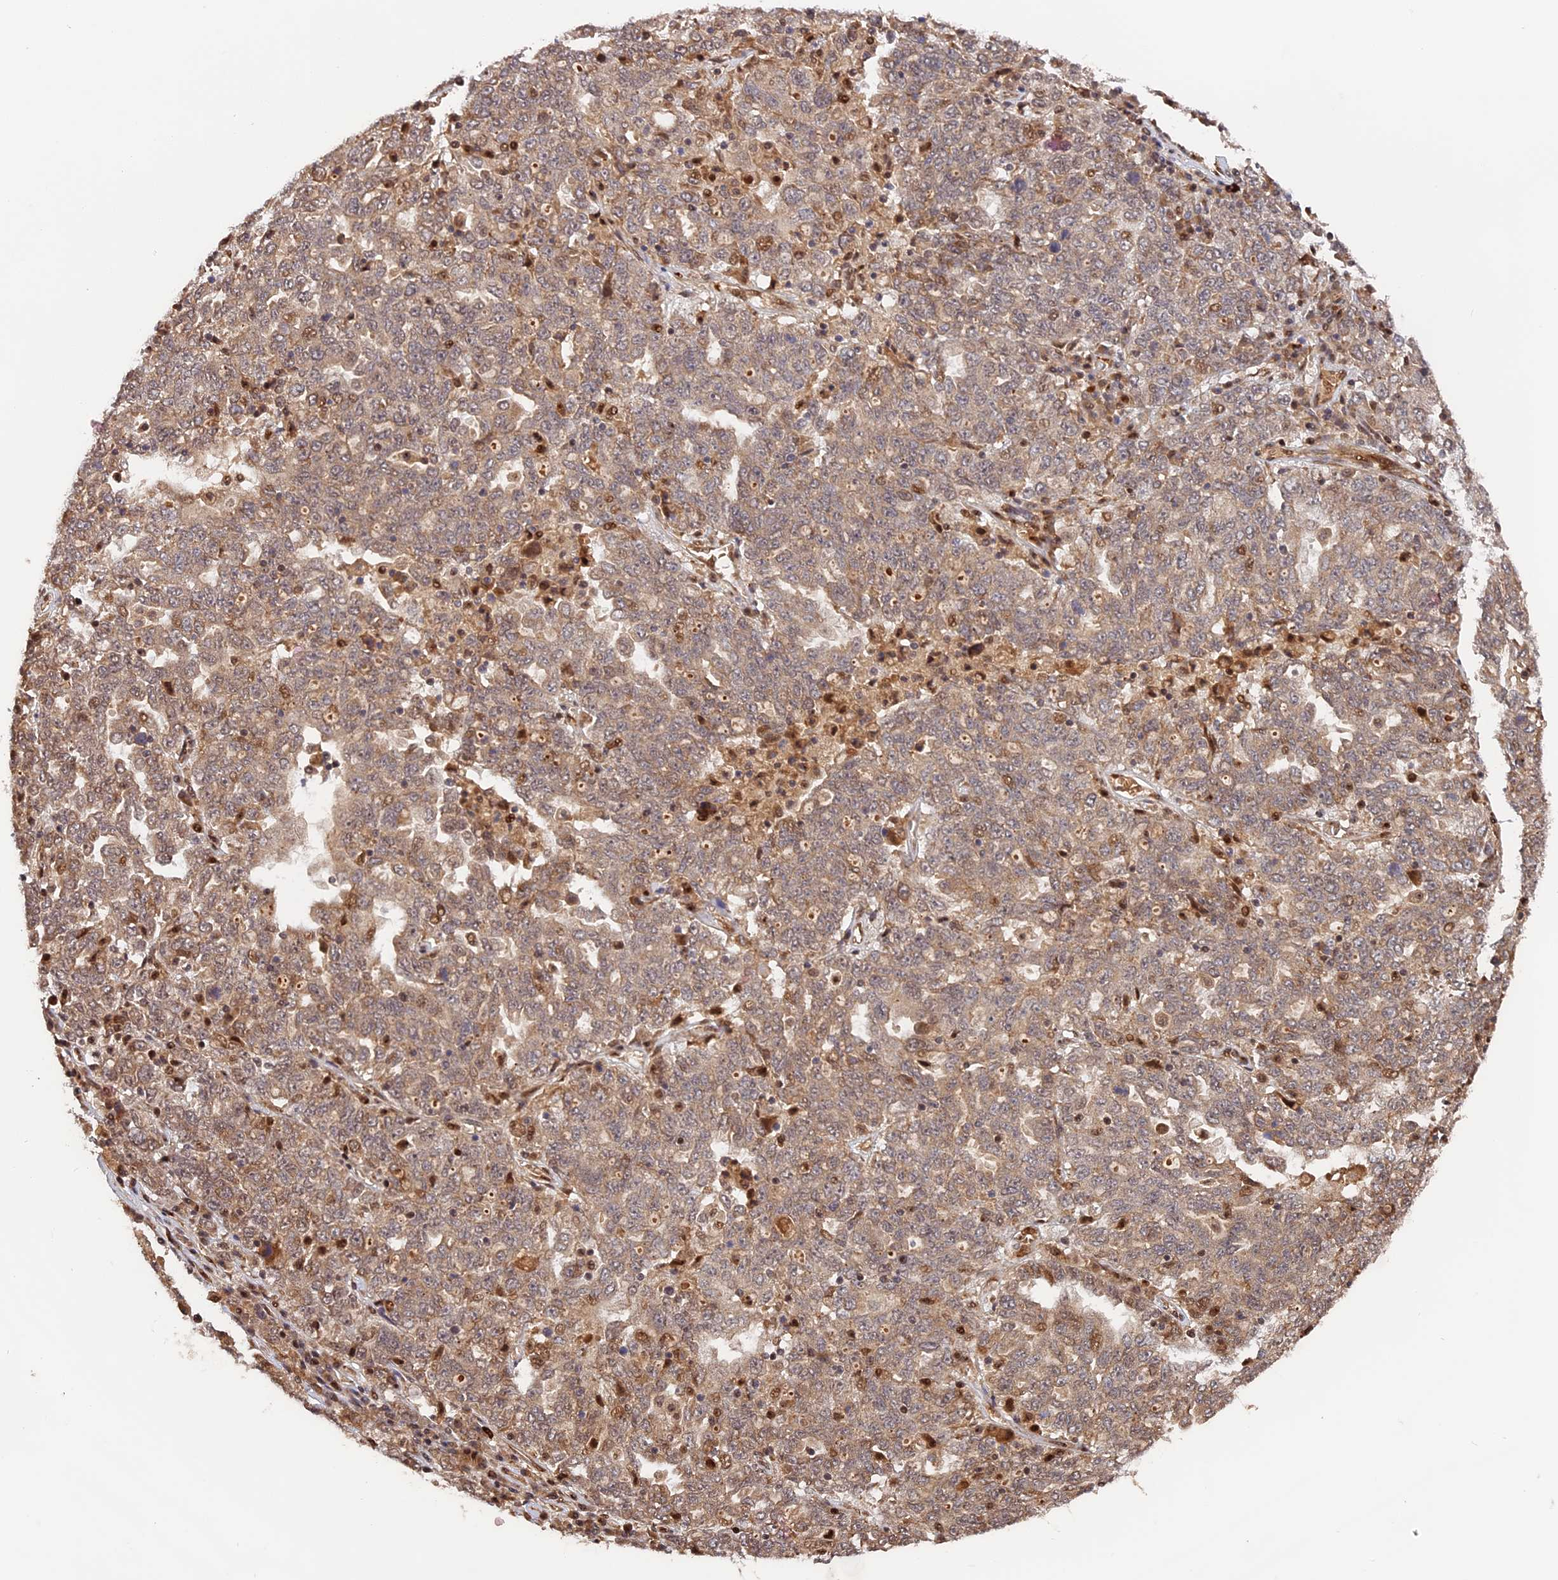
{"staining": {"intensity": "moderate", "quantity": ">75%", "location": "cytoplasmic/membranous,nuclear"}, "tissue": "ovarian cancer", "cell_type": "Tumor cells", "image_type": "cancer", "snomed": [{"axis": "morphology", "description": "Carcinoma, endometroid"}, {"axis": "topography", "description": "Ovary"}], "caption": "Endometroid carcinoma (ovarian) stained with a brown dye reveals moderate cytoplasmic/membranous and nuclear positive staining in about >75% of tumor cells.", "gene": "ANKRD24", "patient": {"sex": "female", "age": 62}}